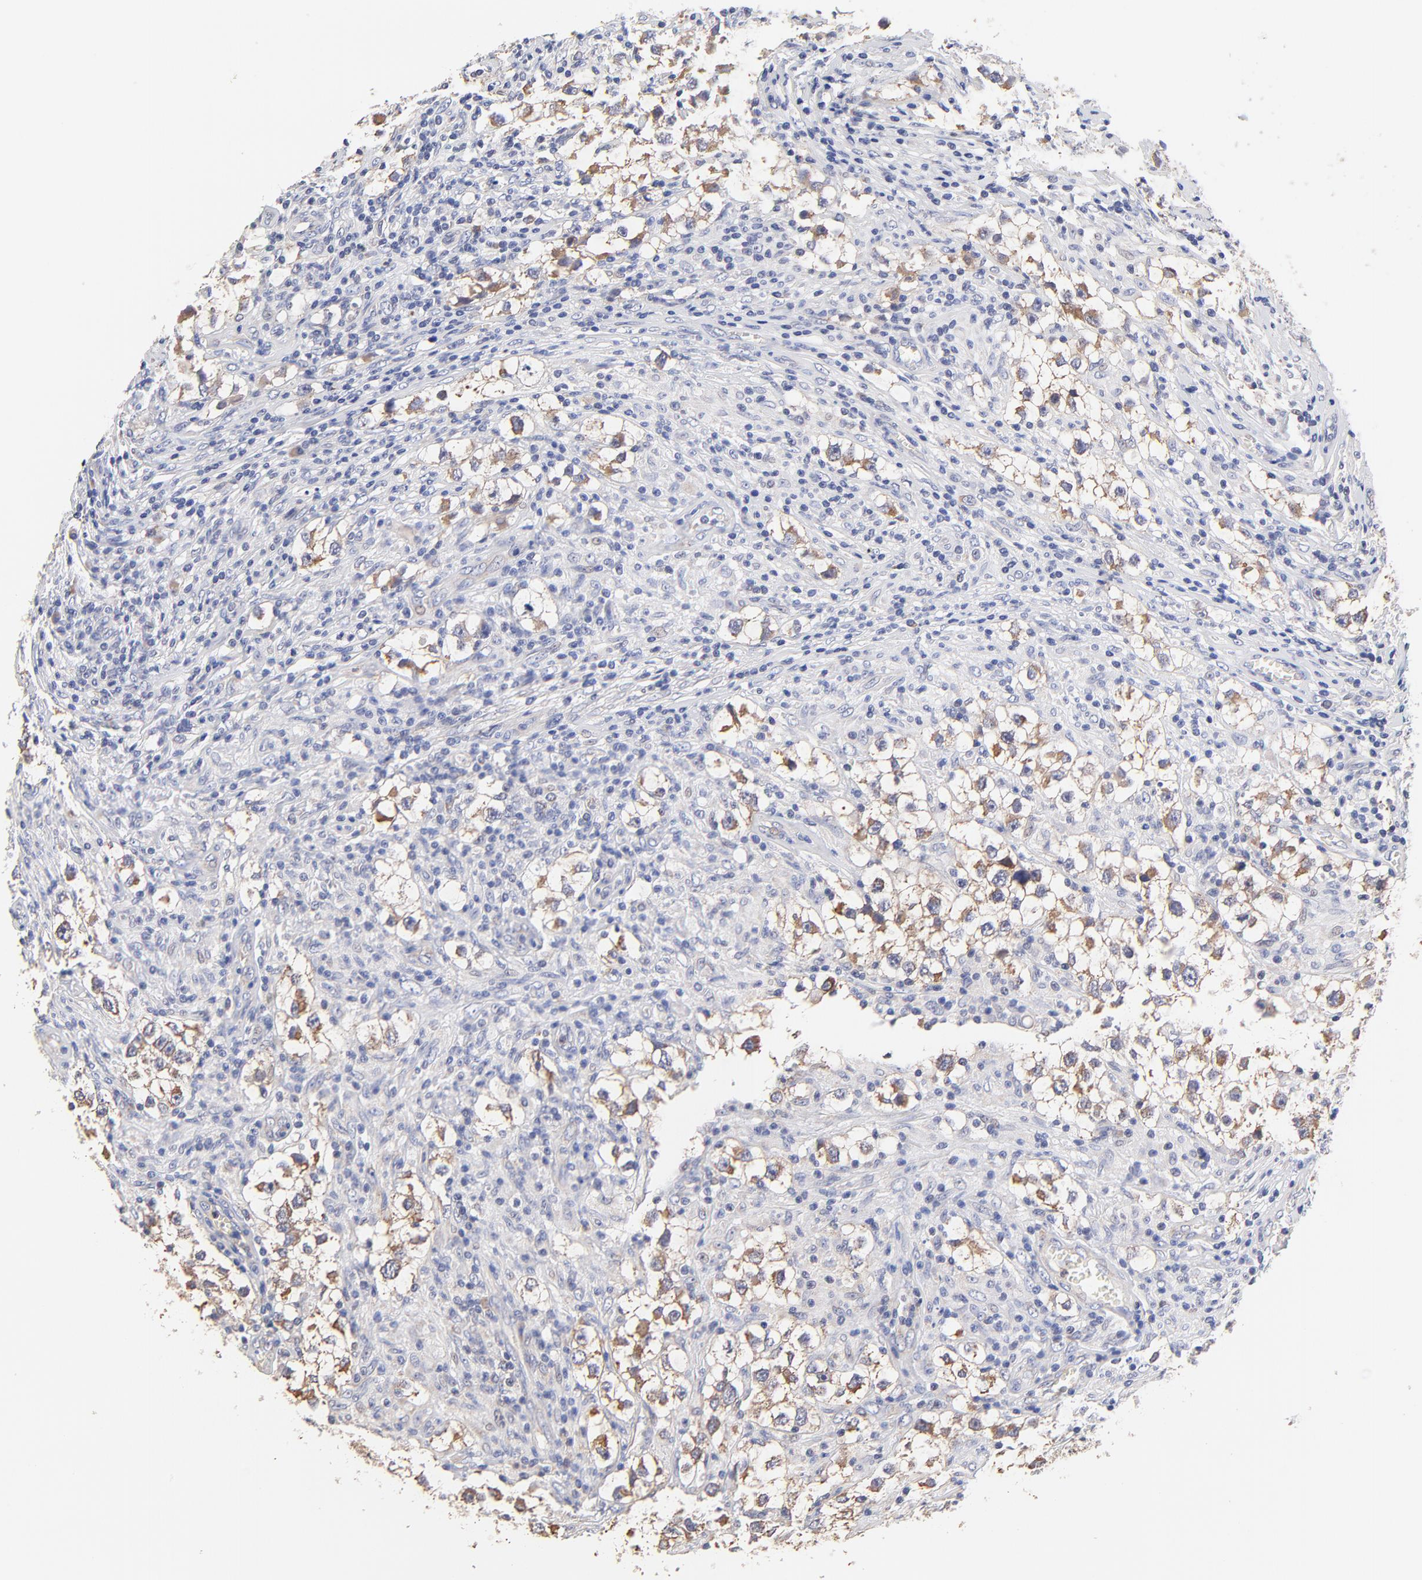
{"staining": {"intensity": "weak", "quantity": "25%-75%", "location": "cytoplasmic/membranous"}, "tissue": "testis cancer", "cell_type": "Tumor cells", "image_type": "cancer", "snomed": [{"axis": "morphology", "description": "Seminoma, NOS"}, {"axis": "topography", "description": "Testis"}], "caption": "Immunohistochemistry staining of testis seminoma, which demonstrates low levels of weak cytoplasmic/membranous staining in approximately 25%-75% of tumor cells indicating weak cytoplasmic/membranous protein expression. The staining was performed using DAB (3,3'-diaminobenzidine) (brown) for protein detection and nuclei were counterstained in hematoxylin (blue).", "gene": "PTK7", "patient": {"sex": "male", "age": 32}}